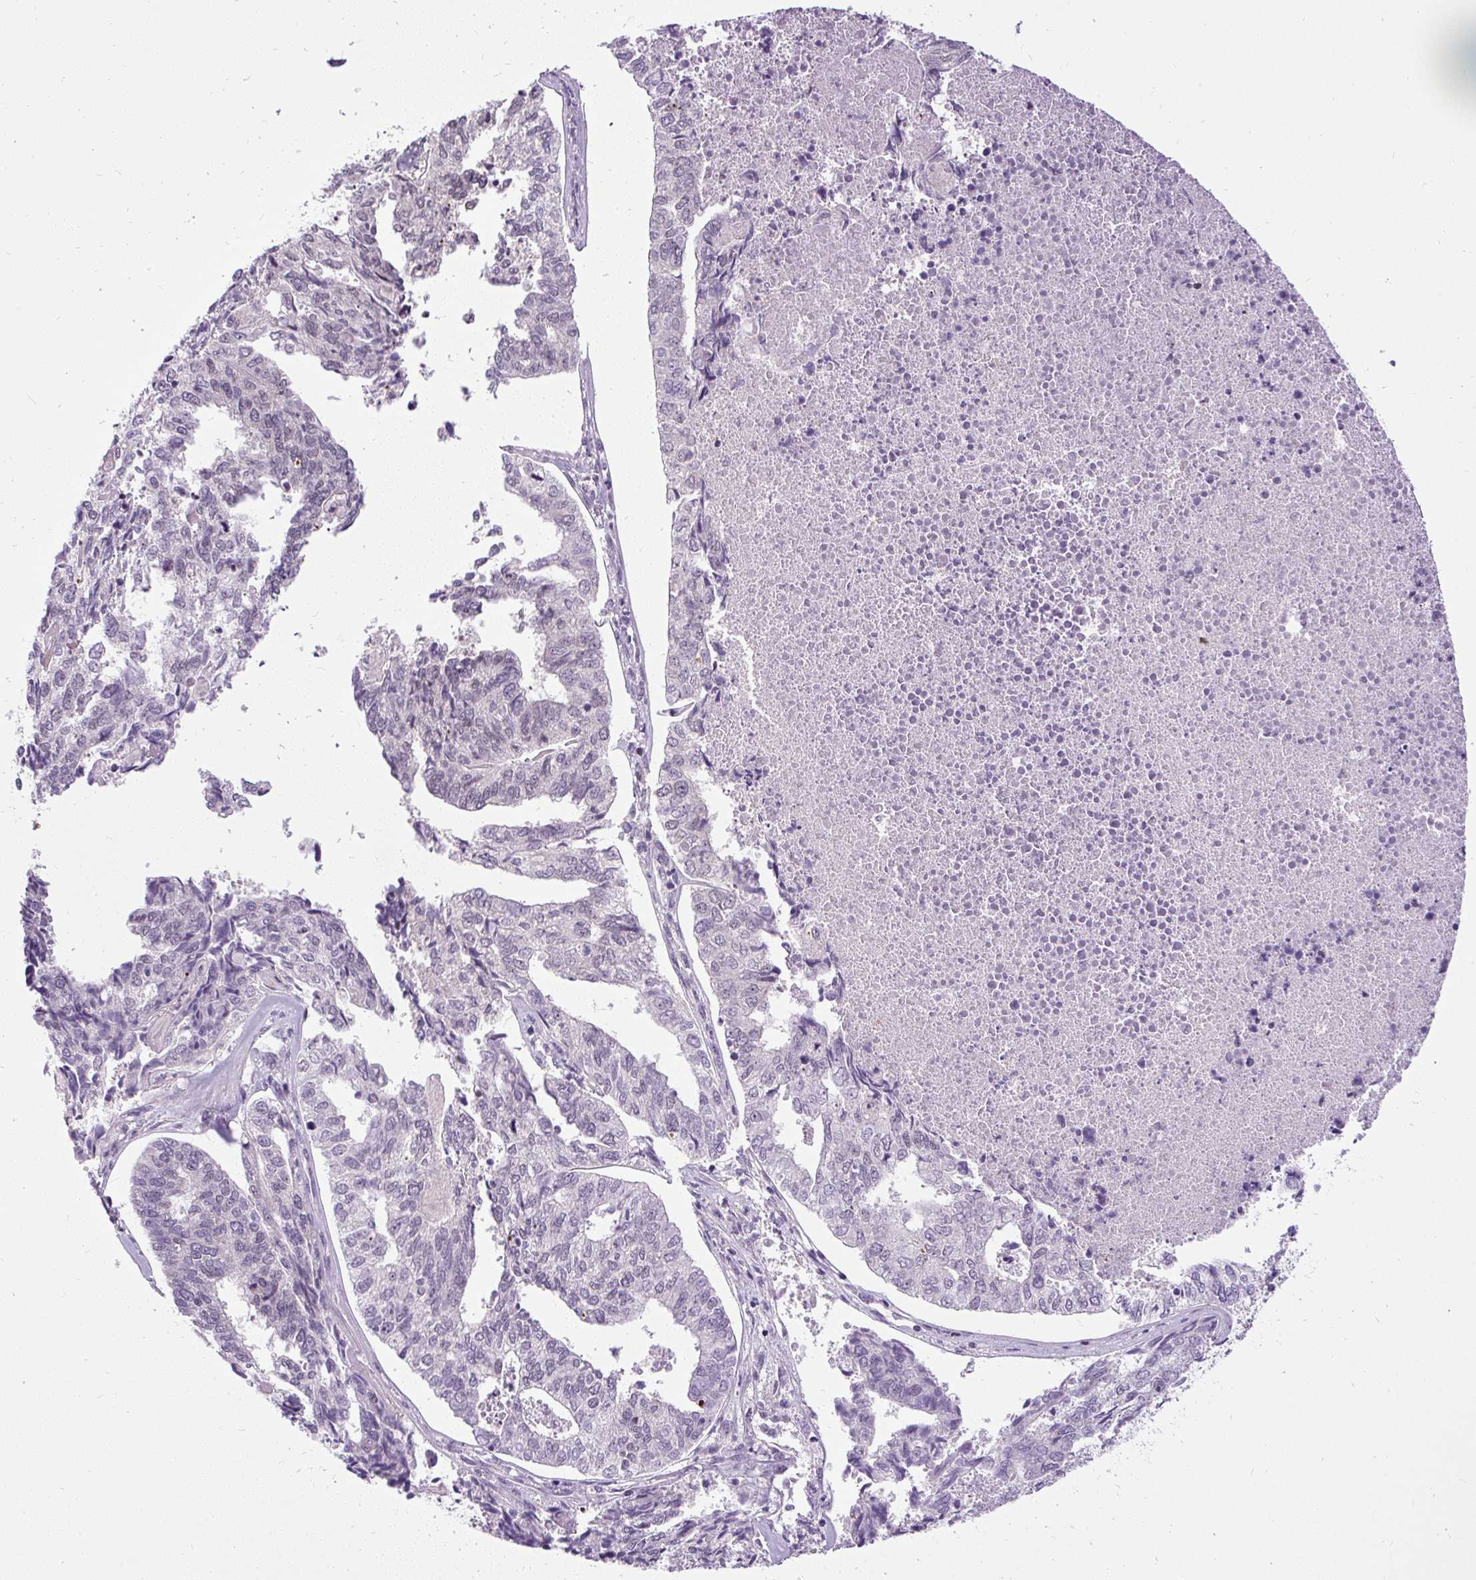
{"staining": {"intensity": "negative", "quantity": "none", "location": "none"}, "tissue": "endometrial cancer", "cell_type": "Tumor cells", "image_type": "cancer", "snomed": [{"axis": "morphology", "description": "Adenocarcinoma, NOS"}, {"axis": "topography", "description": "Endometrium"}], "caption": "Protein analysis of endometrial cancer (adenocarcinoma) exhibits no significant positivity in tumor cells. The staining is performed using DAB brown chromogen with nuclei counter-stained in using hematoxylin.", "gene": "FAM117B", "patient": {"sex": "female", "age": 73}}